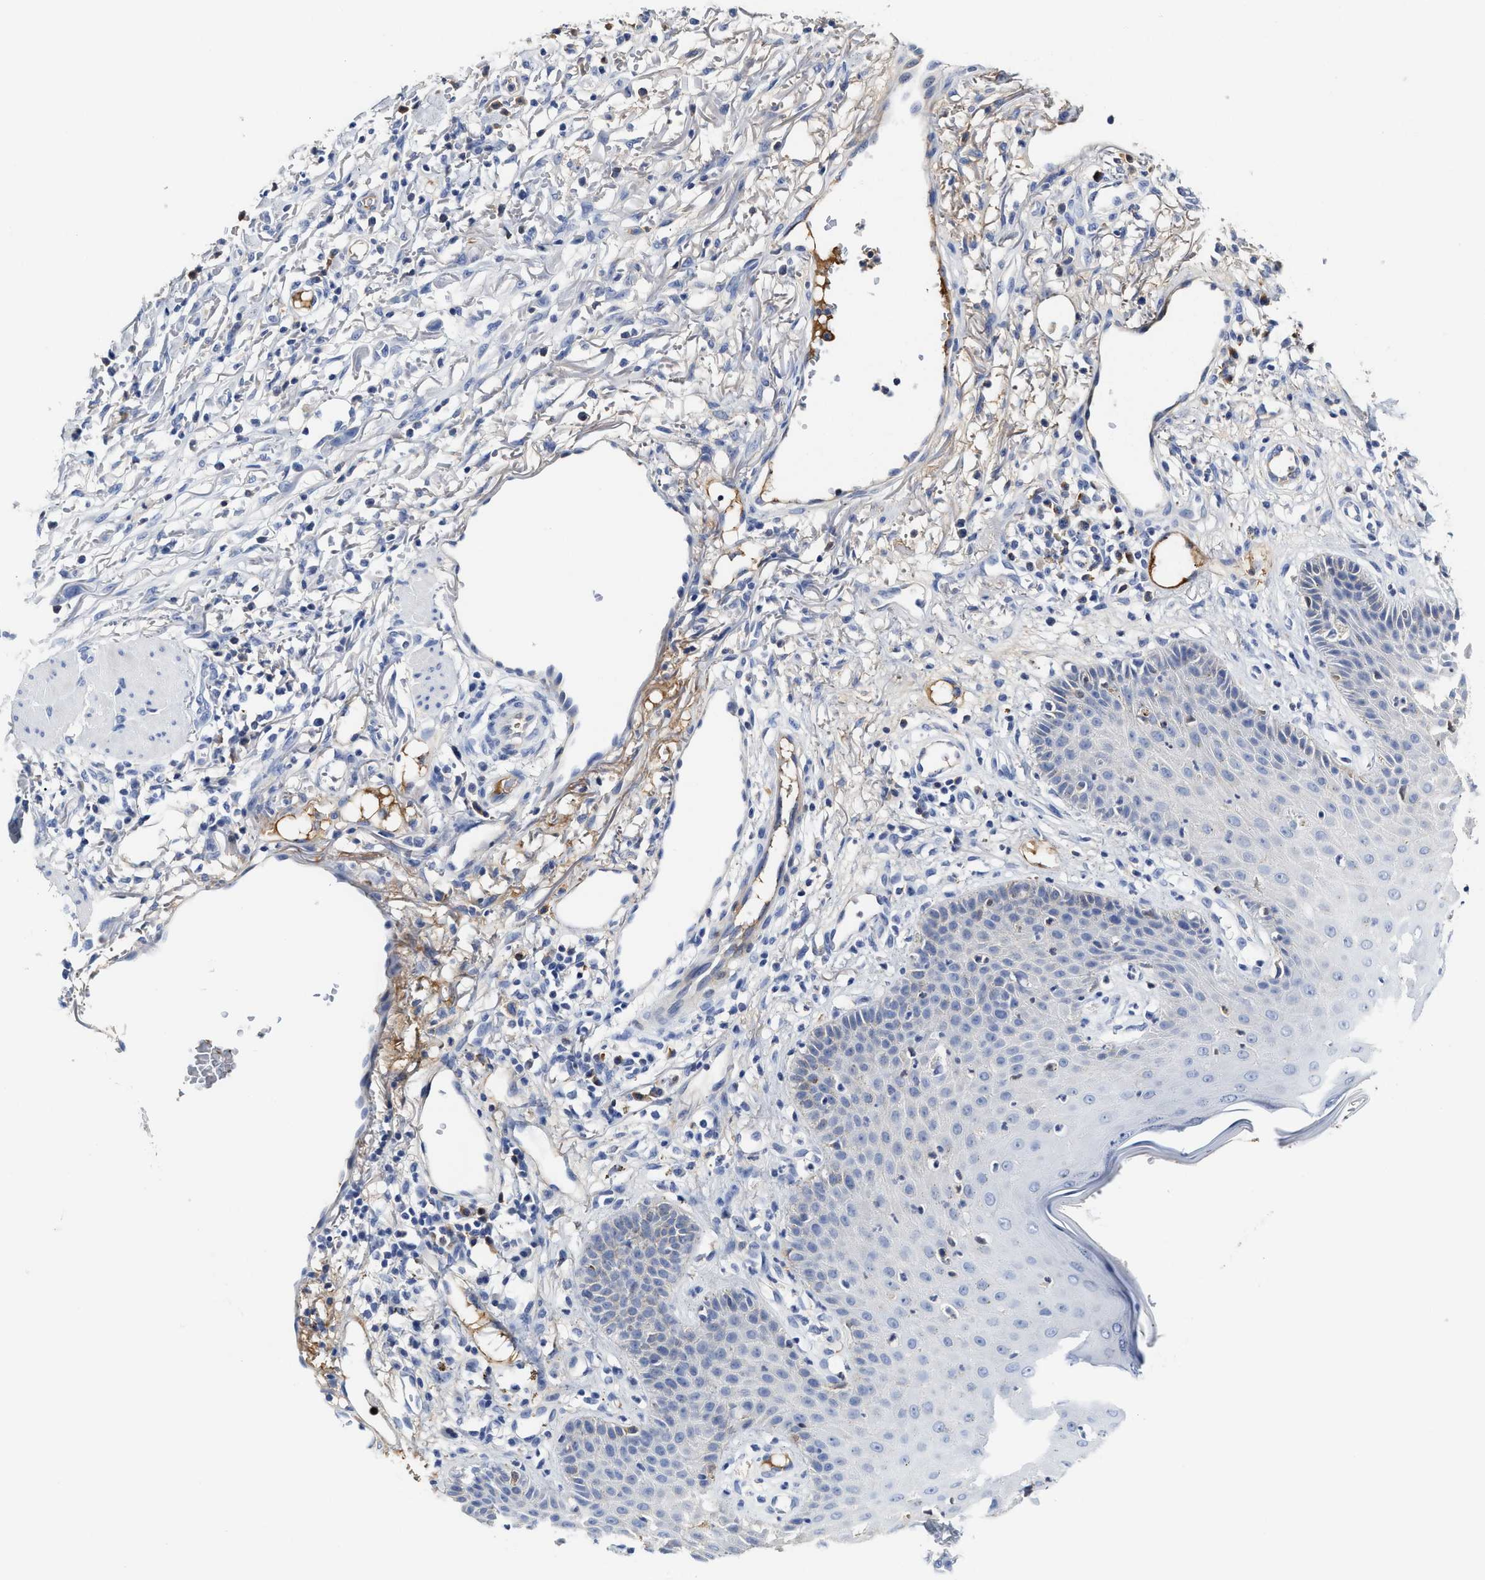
{"staining": {"intensity": "negative", "quantity": "none", "location": "none"}, "tissue": "skin cancer", "cell_type": "Tumor cells", "image_type": "cancer", "snomed": [{"axis": "morphology", "description": "Normal tissue, NOS"}, {"axis": "morphology", "description": "Squamous cell carcinoma, NOS"}, {"axis": "topography", "description": "Skin"}], "caption": "Image shows no significant protein staining in tumor cells of squamous cell carcinoma (skin).", "gene": "C2", "patient": {"sex": "female", "age": 59}}